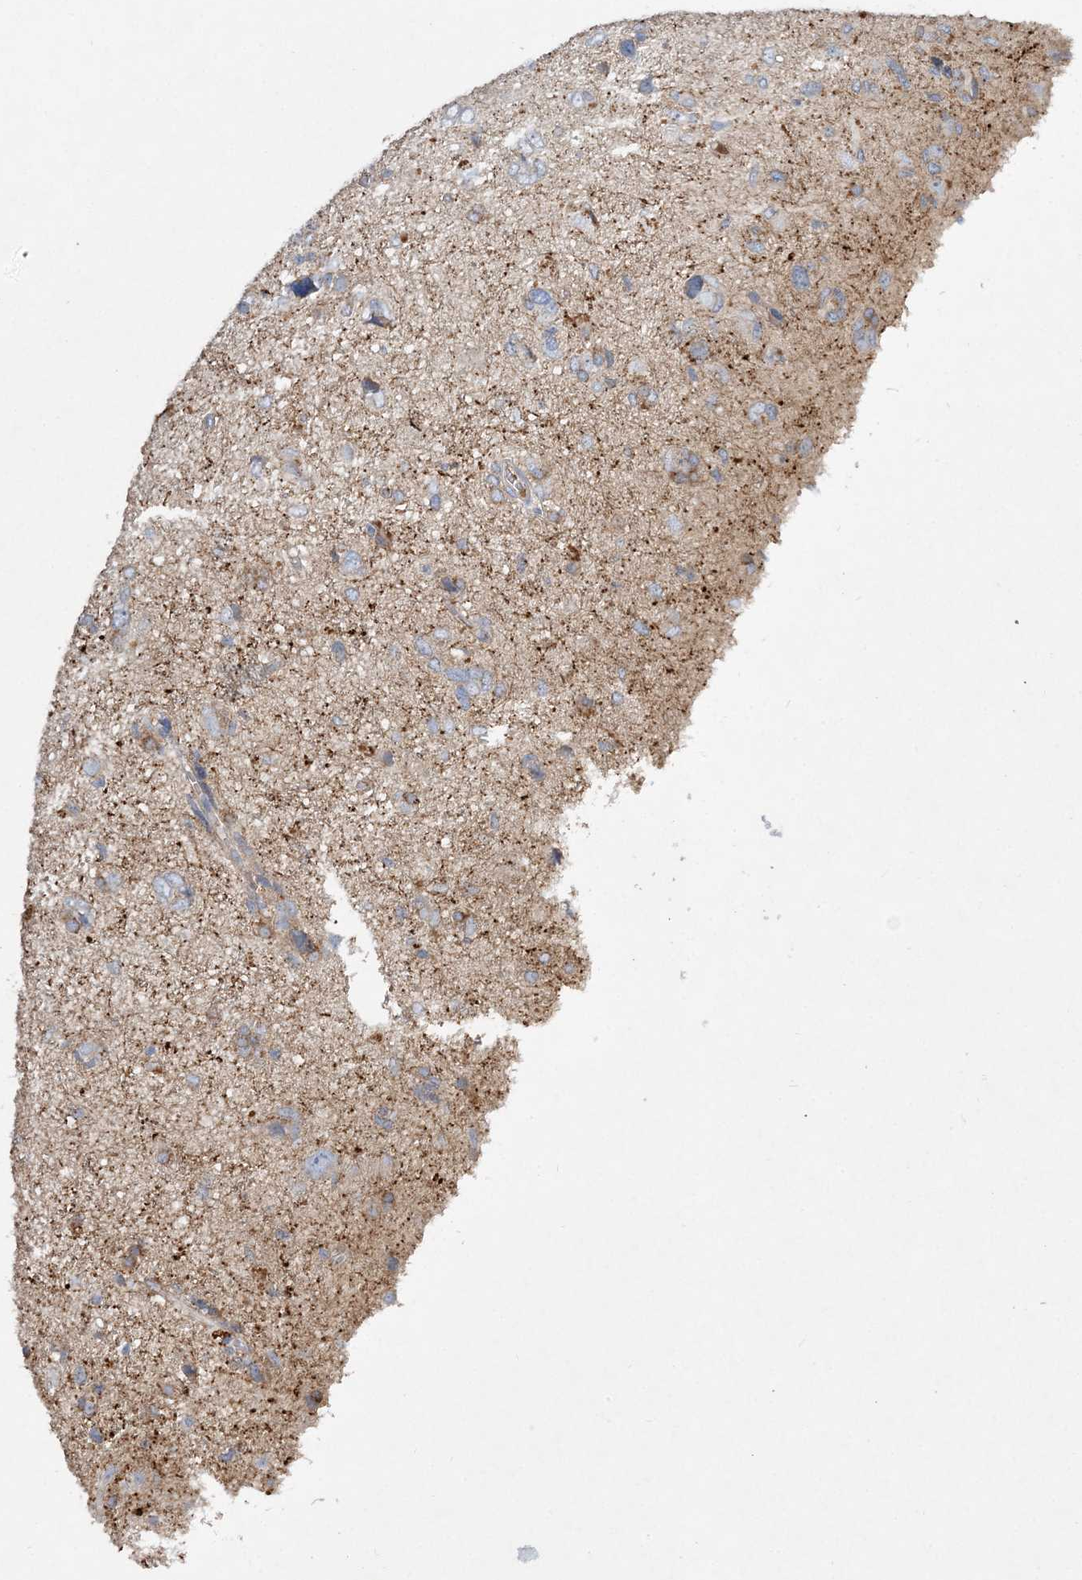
{"staining": {"intensity": "negative", "quantity": "none", "location": "none"}, "tissue": "glioma", "cell_type": "Tumor cells", "image_type": "cancer", "snomed": [{"axis": "morphology", "description": "Glioma, malignant, High grade"}, {"axis": "topography", "description": "Brain"}], "caption": "The image reveals no staining of tumor cells in glioma.", "gene": "ADCK2", "patient": {"sex": "female", "age": 59}}